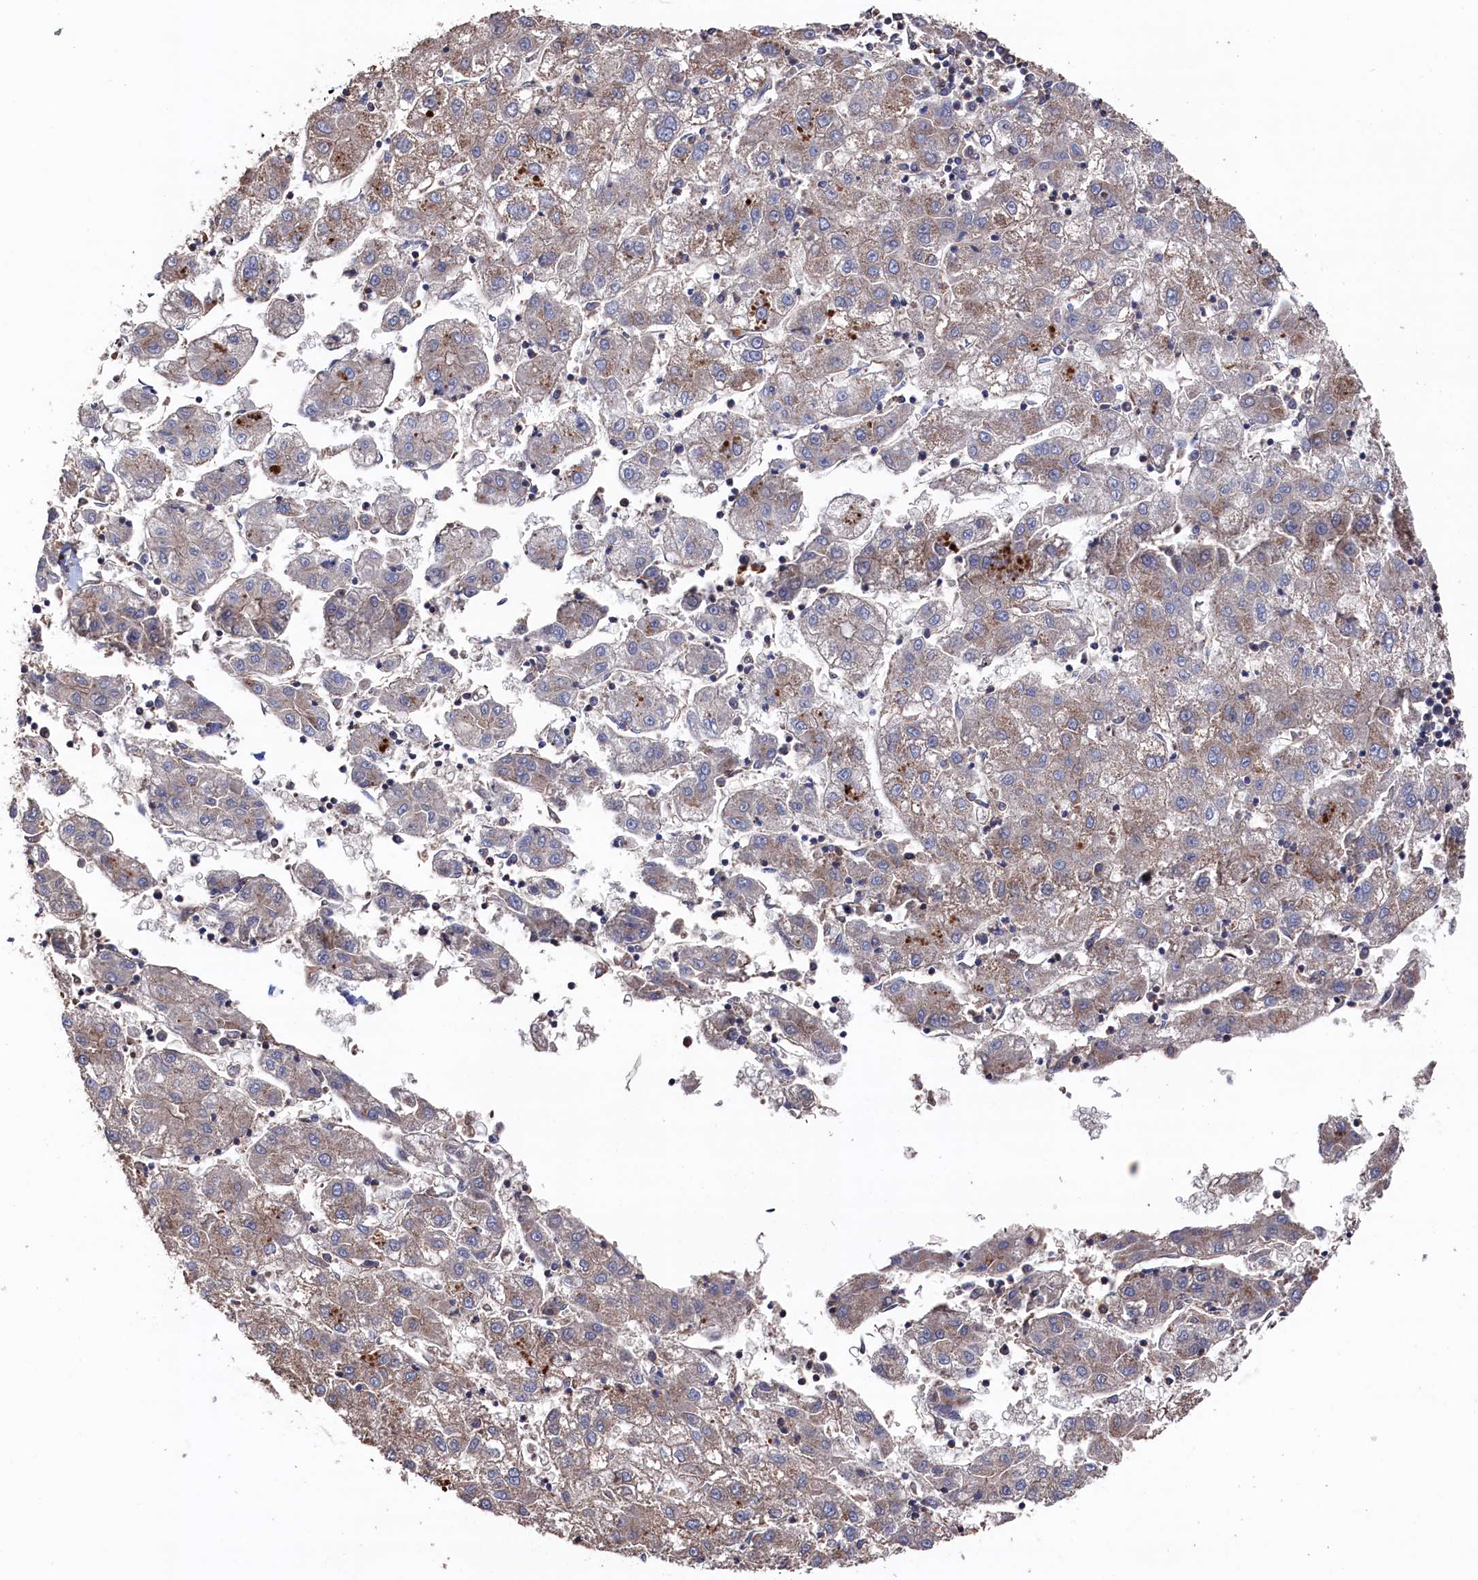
{"staining": {"intensity": "weak", "quantity": ">75%", "location": "cytoplasmic/membranous"}, "tissue": "liver cancer", "cell_type": "Tumor cells", "image_type": "cancer", "snomed": [{"axis": "morphology", "description": "Carcinoma, Hepatocellular, NOS"}, {"axis": "topography", "description": "Liver"}], "caption": "Weak cytoplasmic/membranous positivity for a protein is seen in about >75% of tumor cells of liver cancer using immunohistochemistry.", "gene": "PRRC1", "patient": {"sex": "male", "age": 72}}